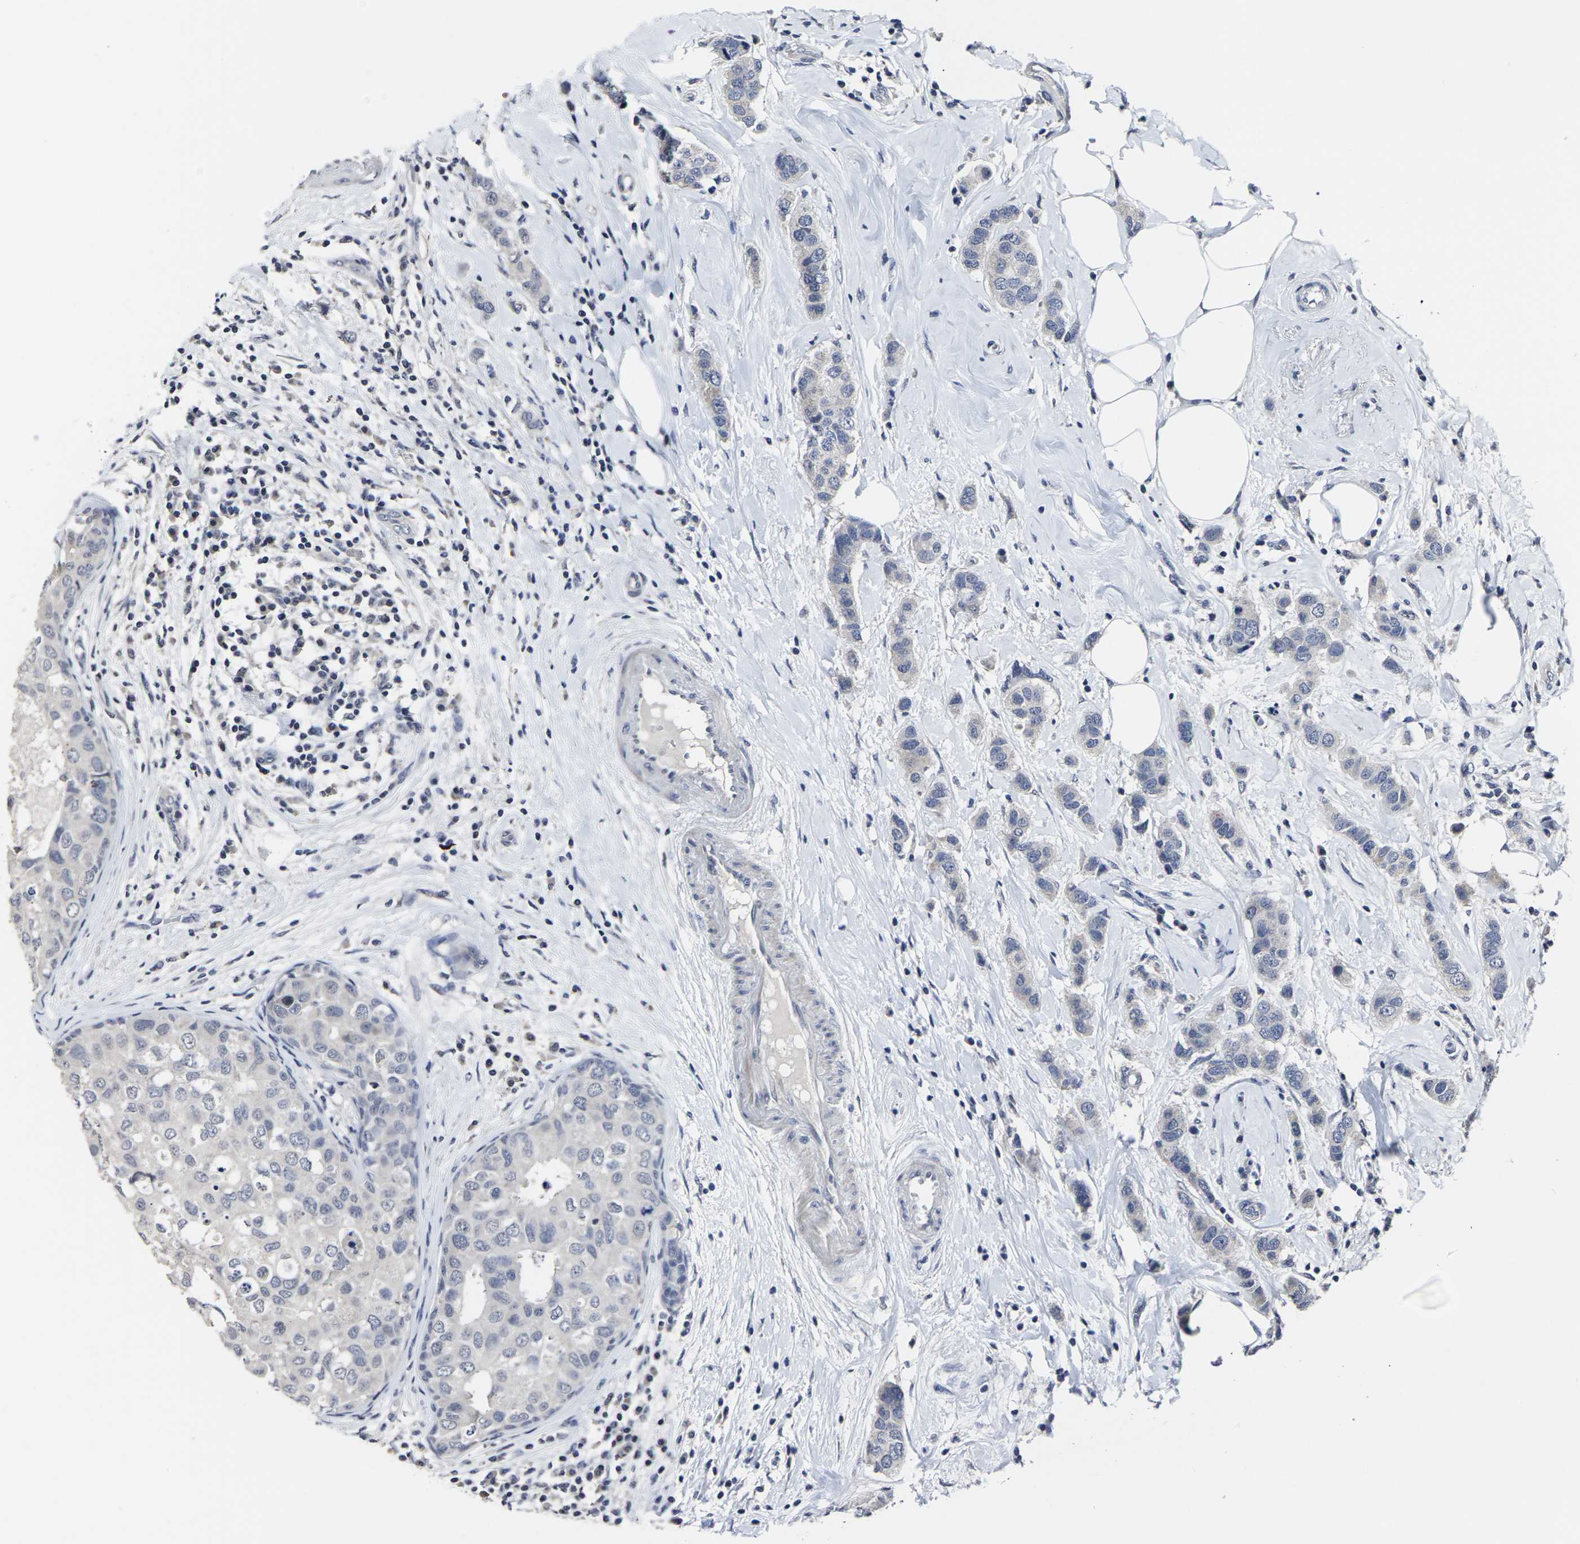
{"staining": {"intensity": "negative", "quantity": "none", "location": "none"}, "tissue": "breast cancer", "cell_type": "Tumor cells", "image_type": "cancer", "snomed": [{"axis": "morphology", "description": "Duct carcinoma"}, {"axis": "topography", "description": "Breast"}], "caption": "A high-resolution image shows IHC staining of breast cancer (infiltrating ductal carcinoma), which reveals no significant staining in tumor cells. (DAB (3,3'-diaminobenzidine) immunohistochemistry (IHC), high magnification).", "gene": "MSANTD4", "patient": {"sex": "female", "age": 50}}